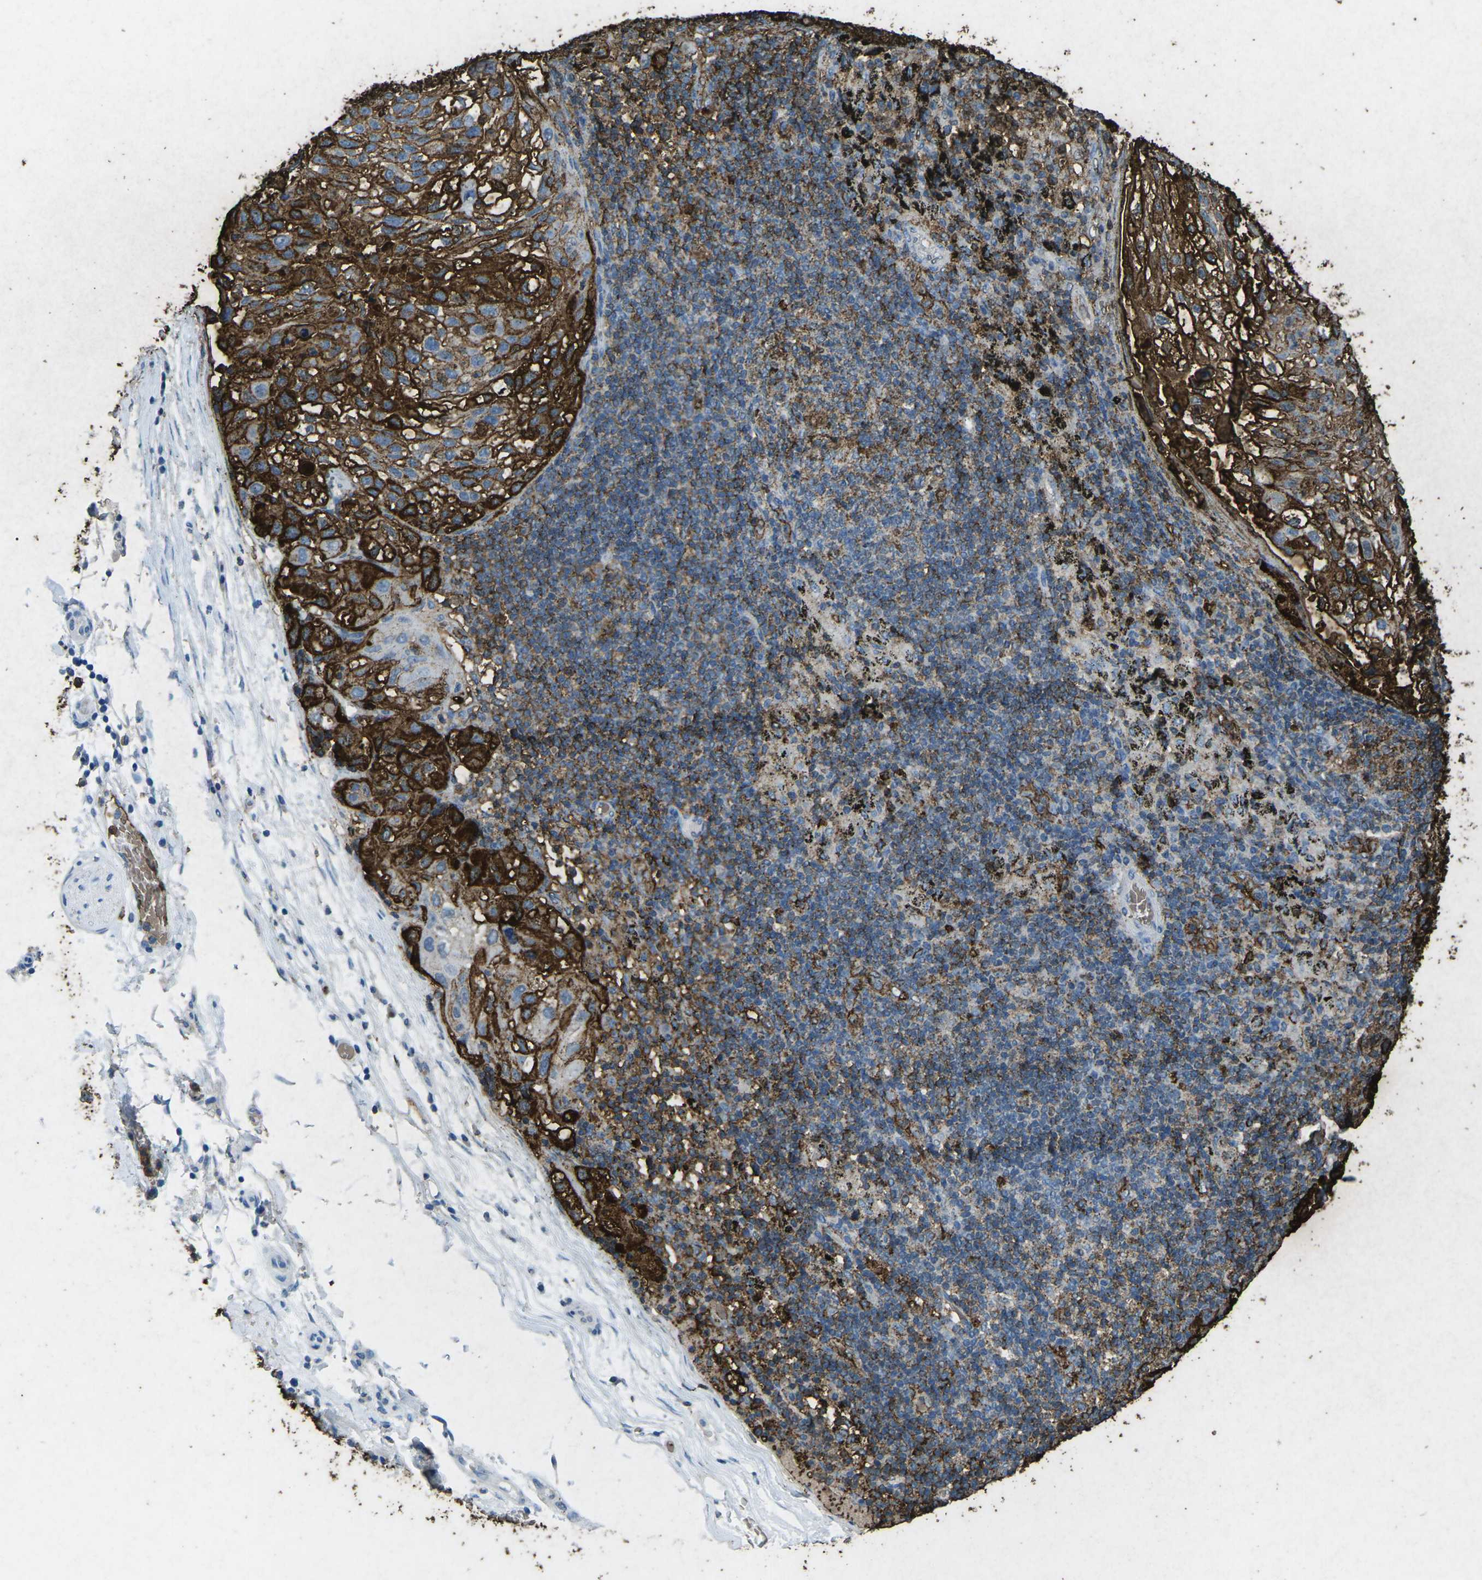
{"staining": {"intensity": "strong", "quantity": ">75%", "location": "cytoplasmic/membranous"}, "tissue": "lung cancer", "cell_type": "Tumor cells", "image_type": "cancer", "snomed": [{"axis": "morphology", "description": "Inflammation, NOS"}, {"axis": "morphology", "description": "Squamous cell carcinoma, NOS"}, {"axis": "topography", "description": "Lymph node"}, {"axis": "topography", "description": "Soft tissue"}, {"axis": "topography", "description": "Lung"}], "caption": "A brown stain highlights strong cytoplasmic/membranous expression of a protein in human lung cancer (squamous cell carcinoma) tumor cells. The protein is stained brown, and the nuclei are stained in blue (DAB IHC with brightfield microscopy, high magnification).", "gene": "CTAGE1", "patient": {"sex": "male", "age": 66}}